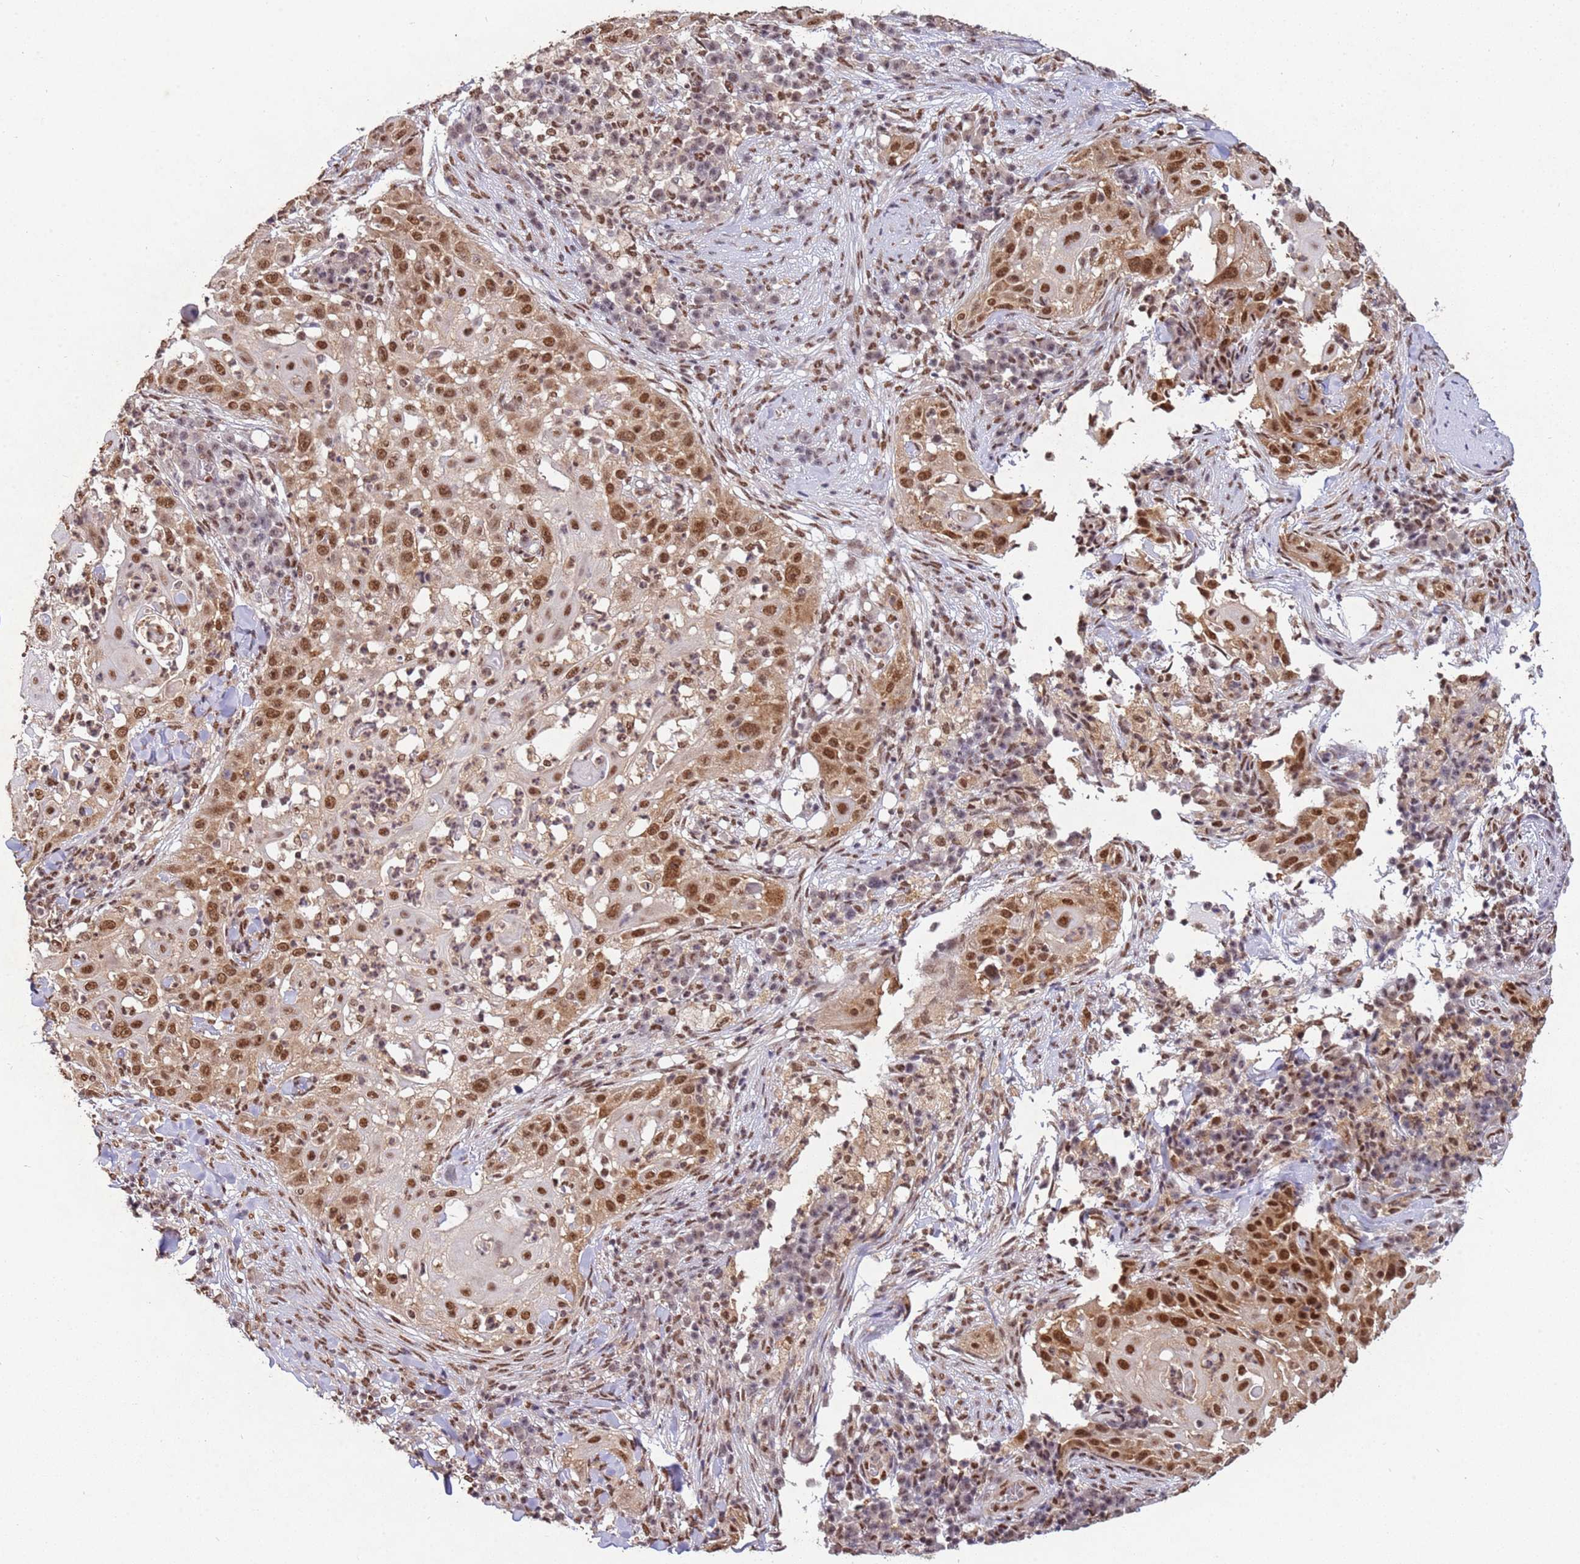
{"staining": {"intensity": "moderate", "quantity": ">75%", "location": "nuclear"}, "tissue": "skin cancer", "cell_type": "Tumor cells", "image_type": "cancer", "snomed": [{"axis": "morphology", "description": "Squamous cell carcinoma, NOS"}, {"axis": "topography", "description": "Skin"}], "caption": "A brown stain labels moderate nuclear staining of a protein in human skin squamous cell carcinoma tumor cells.", "gene": "ESF1", "patient": {"sex": "female", "age": 44}}